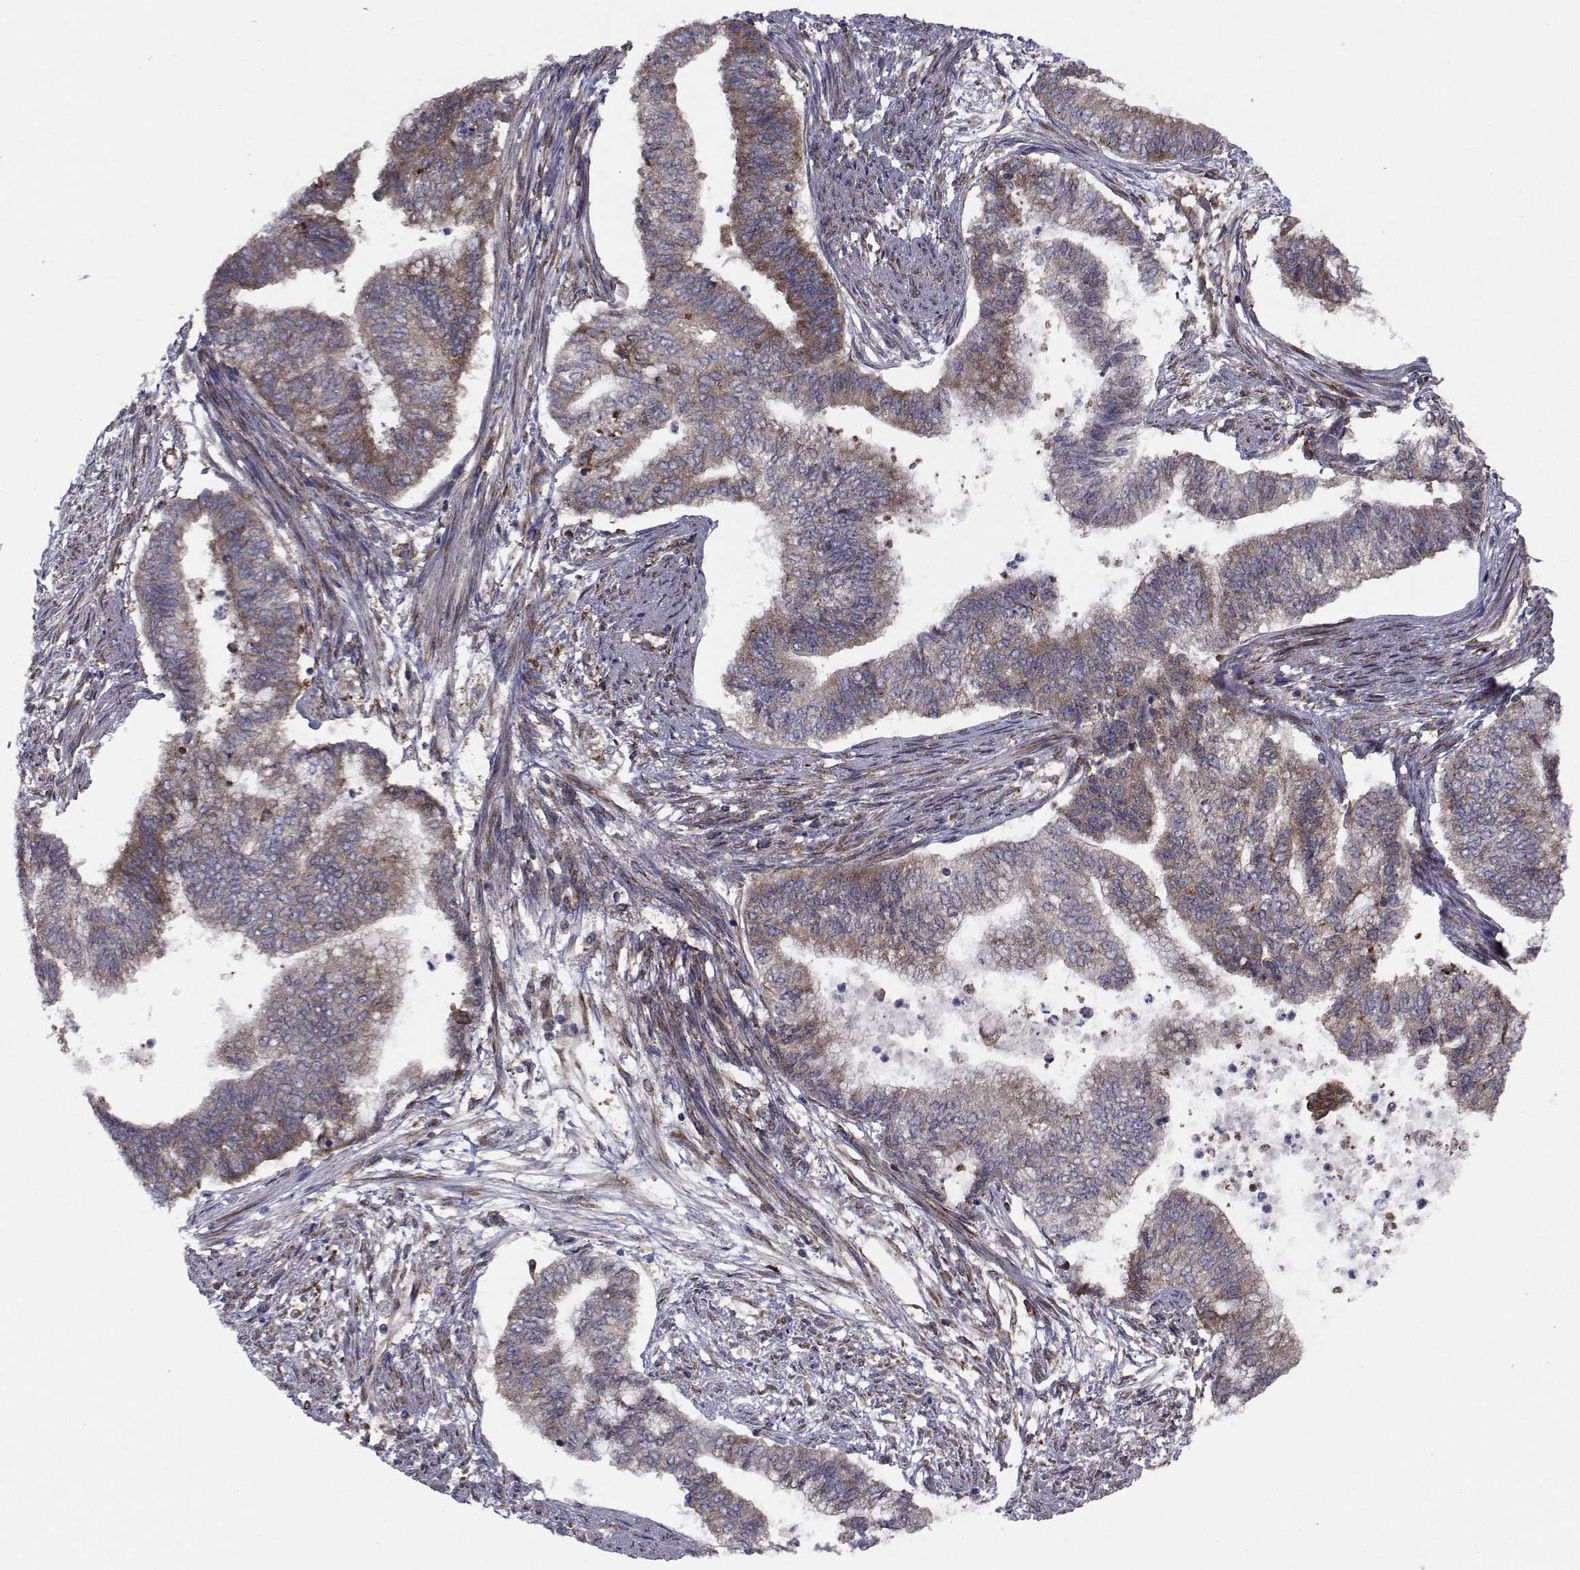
{"staining": {"intensity": "strong", "quantity": "<25%", "location": "cytoplasmic/membranous"}, "tissue": "endometrial cancer", "cell_type": "Tumor cells", "image_type": "cancer", "snomed": [{"axis": "morphology", "description": "Adenocarcinoma, NOS"}, {"axis": "topography", "description": "Endometrium"}], "caption": "Protein expression analysis of endometrial cancer reveals strong cytoplasmic/membranous staining in about <25% of tumor cells.", "gene": "TRIP10", "patient": {"sex": "female", "age": 65}}